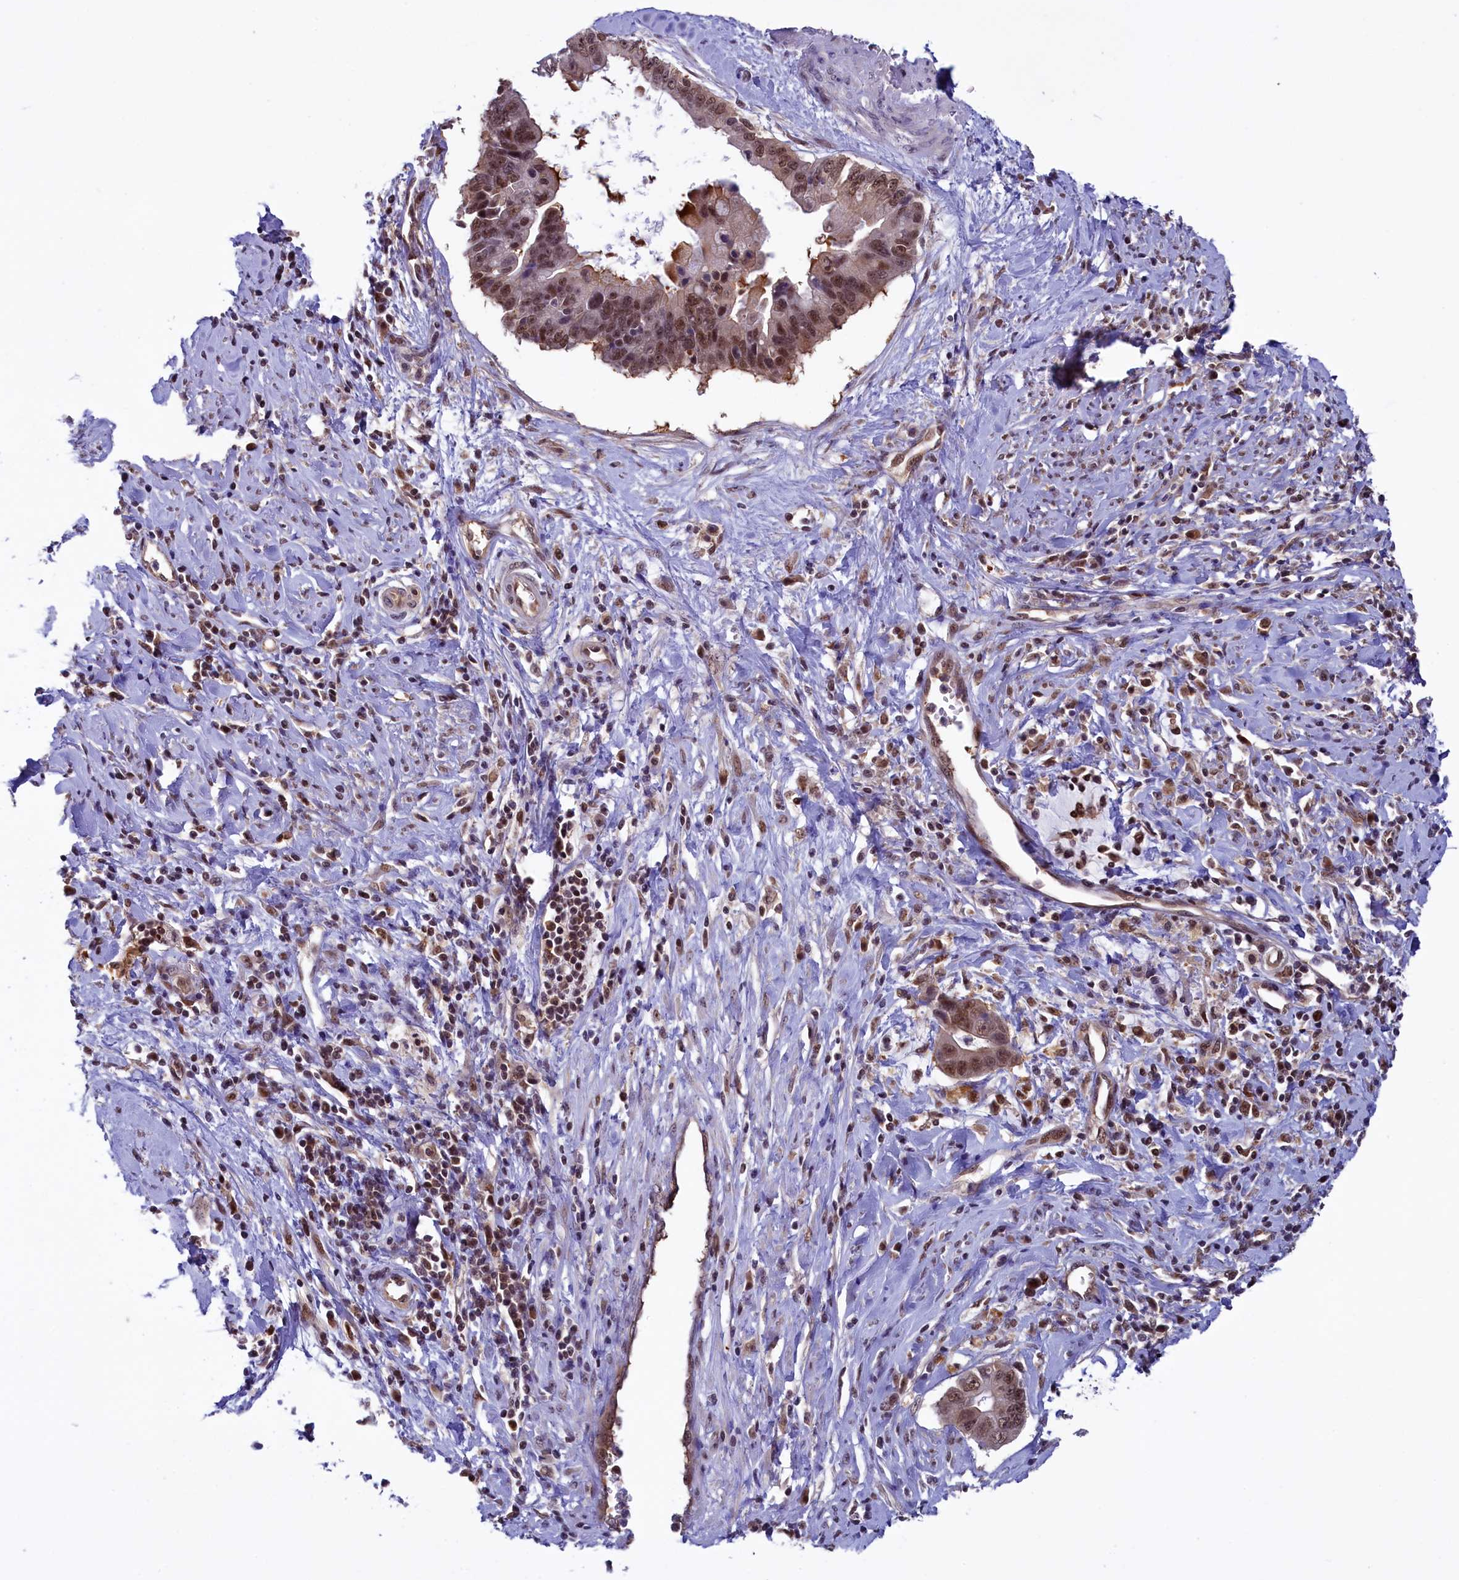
{"staining": {"intensity": "moderate", "quantity": ">75%", "location": "nuclear"}, "tissue": "cervical cancer", "cell_type": "Tumor cells", "image_type": "cancer", "snomed": [{"axis": "morphology", "description": "Adenocarcinoma, NOS"}, {"axis": "topography", "description": "Cervix"}], "caption": "Immunohistochemical staining of cervical adenocarcinoma shows moderate nuclear protein expression in about >75% of tumor cells.", "gene": "SLC7A6OS", "patient": {"sex": "female", "age": 44}}